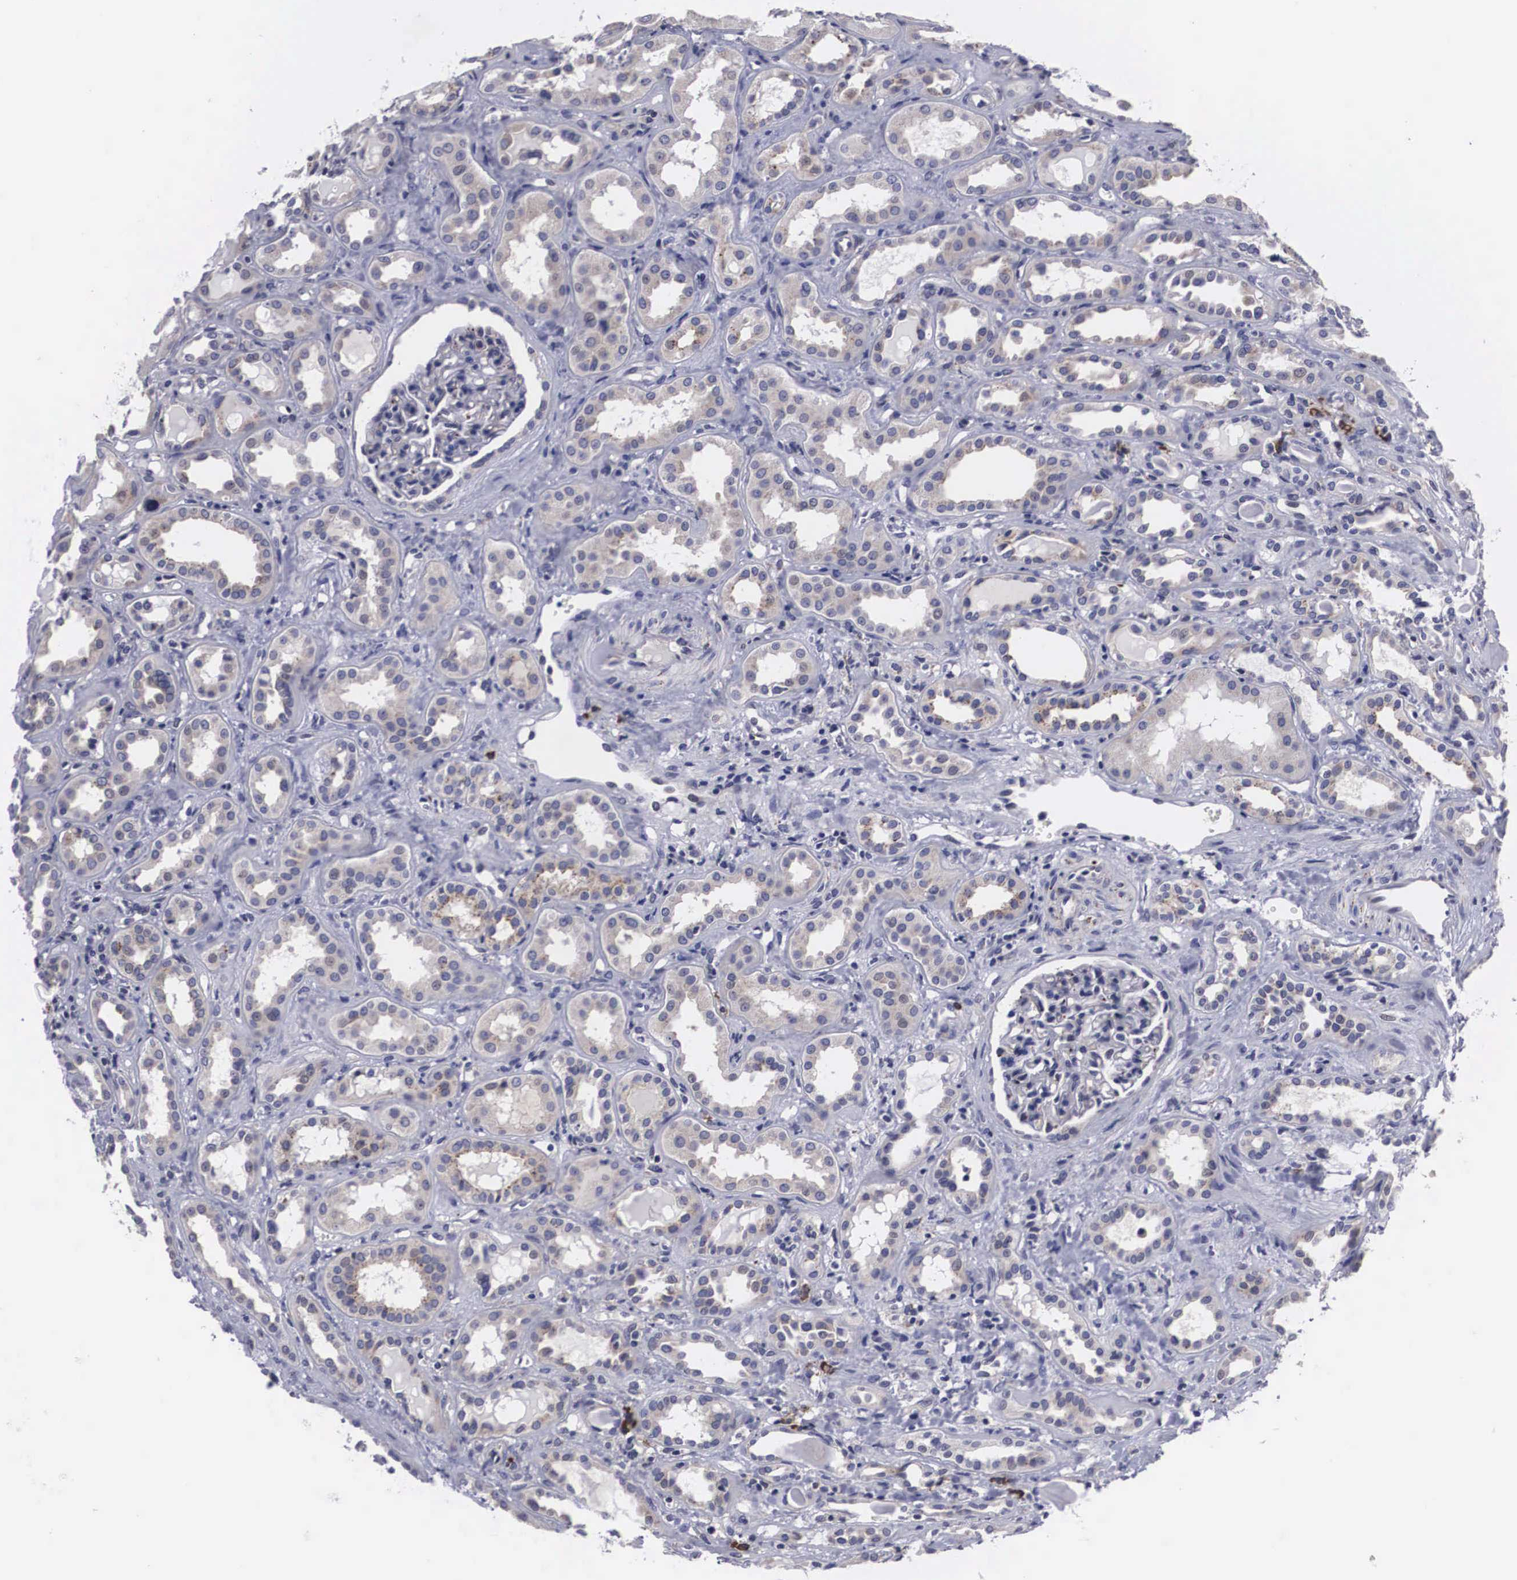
{"staining": {"intensity": "negative", "quantity": "none", "location": "none"}, "tissue": "kidney", "cell_type": "Cells in glomeruli", "image_type": "normal", "snomed": [{"axis": "morphology", "description": "Normal tissue, NOS"}, {"axis": "topography", "description": "Kidney"}], "caption": "DAB immunohistochemical staining of benign kidney reveals no significant expression in cells in glomeruli. The staining is performed using DAB (3,3'-diaminobenzidine) brown chromogen with nuclei counter-stained in using hematoxylin.", "gene": "CRELD2", "patient": {"sex": "male", "age": 36}}